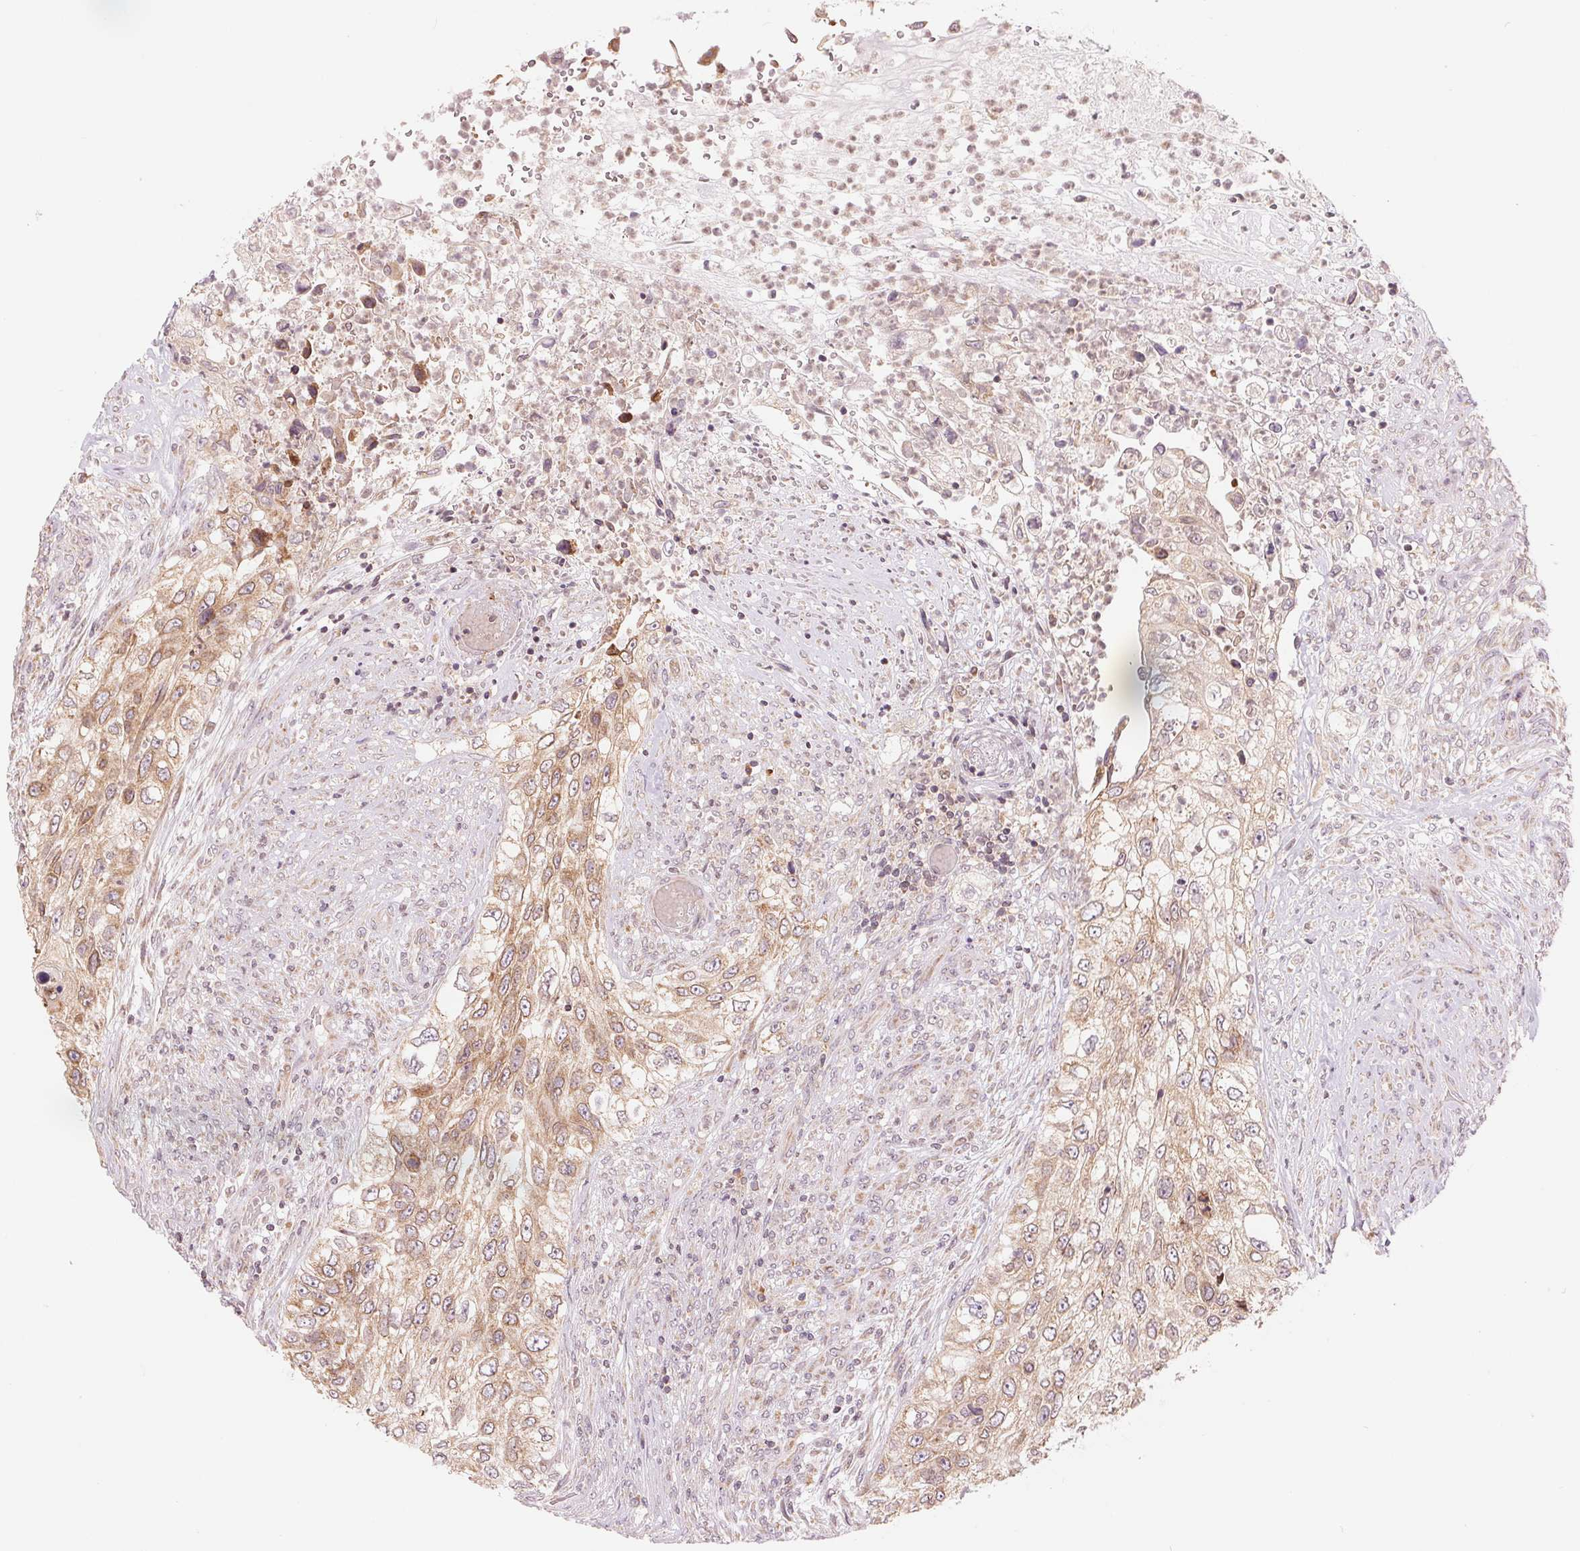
{"staining": {"intensity": "weak", "quantity": ">75%", "location": "cytoplasmic/membranous"}, "tissue": "urothelial cancer", "cell_type": "Tumor cells", "image_type": "cancer", "snomed": [{"axis": "morphology", "description": "Urothelial carcinoma, High grade"}, {"axis": "topography", "description": "Urinary bladder"}], "caption": "A brown stain highlights weak cytoplasmic/membranous positivity of a protein in urothelial cancer tumor cells.", "gene": "TECR", "patient": {"sex": "female", "age": 60}}